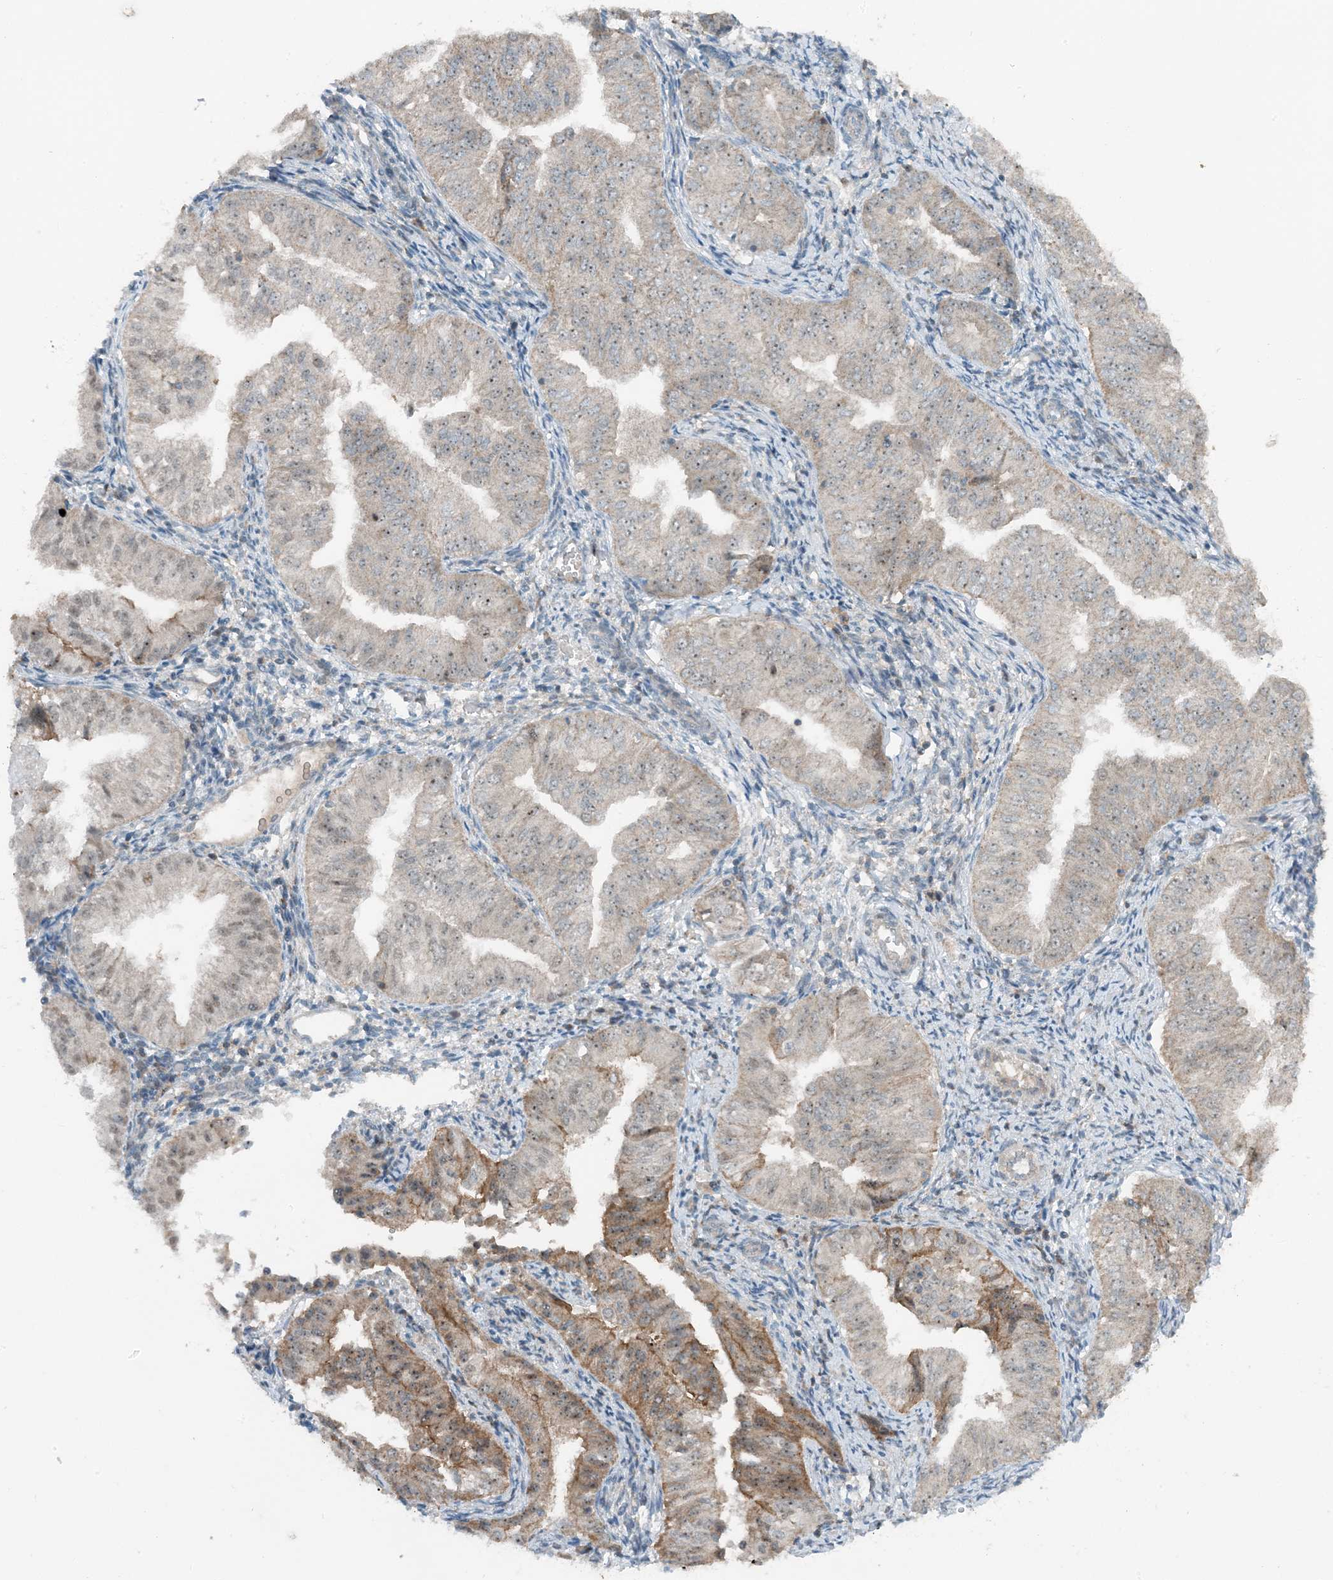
{"staining": {"intensity": "moderate", "quantity": "<25%", "location": "cytoplasmic/membranous,nuclear"}, "tissue": "endometrial cancer", "cell_type": "Tumor cells", "image_type": "cancer", "snomed": [{"axis": "morphology", "description": "Normal tissue, NOS"}, {"axis": "morphology", "description": "Adenocarcinoma, NOS"}, {"axis": "topography", "description": "Endometrium"}], "caption": "A low amount of moderate cytoplasmic/membranous and nuclear expression is appreciated in approximately <25% of tumor cells in endometrial adenocarcinoma tissue.", "gene": "MITD1", "patient": {"sex": "female", "age": 53}}